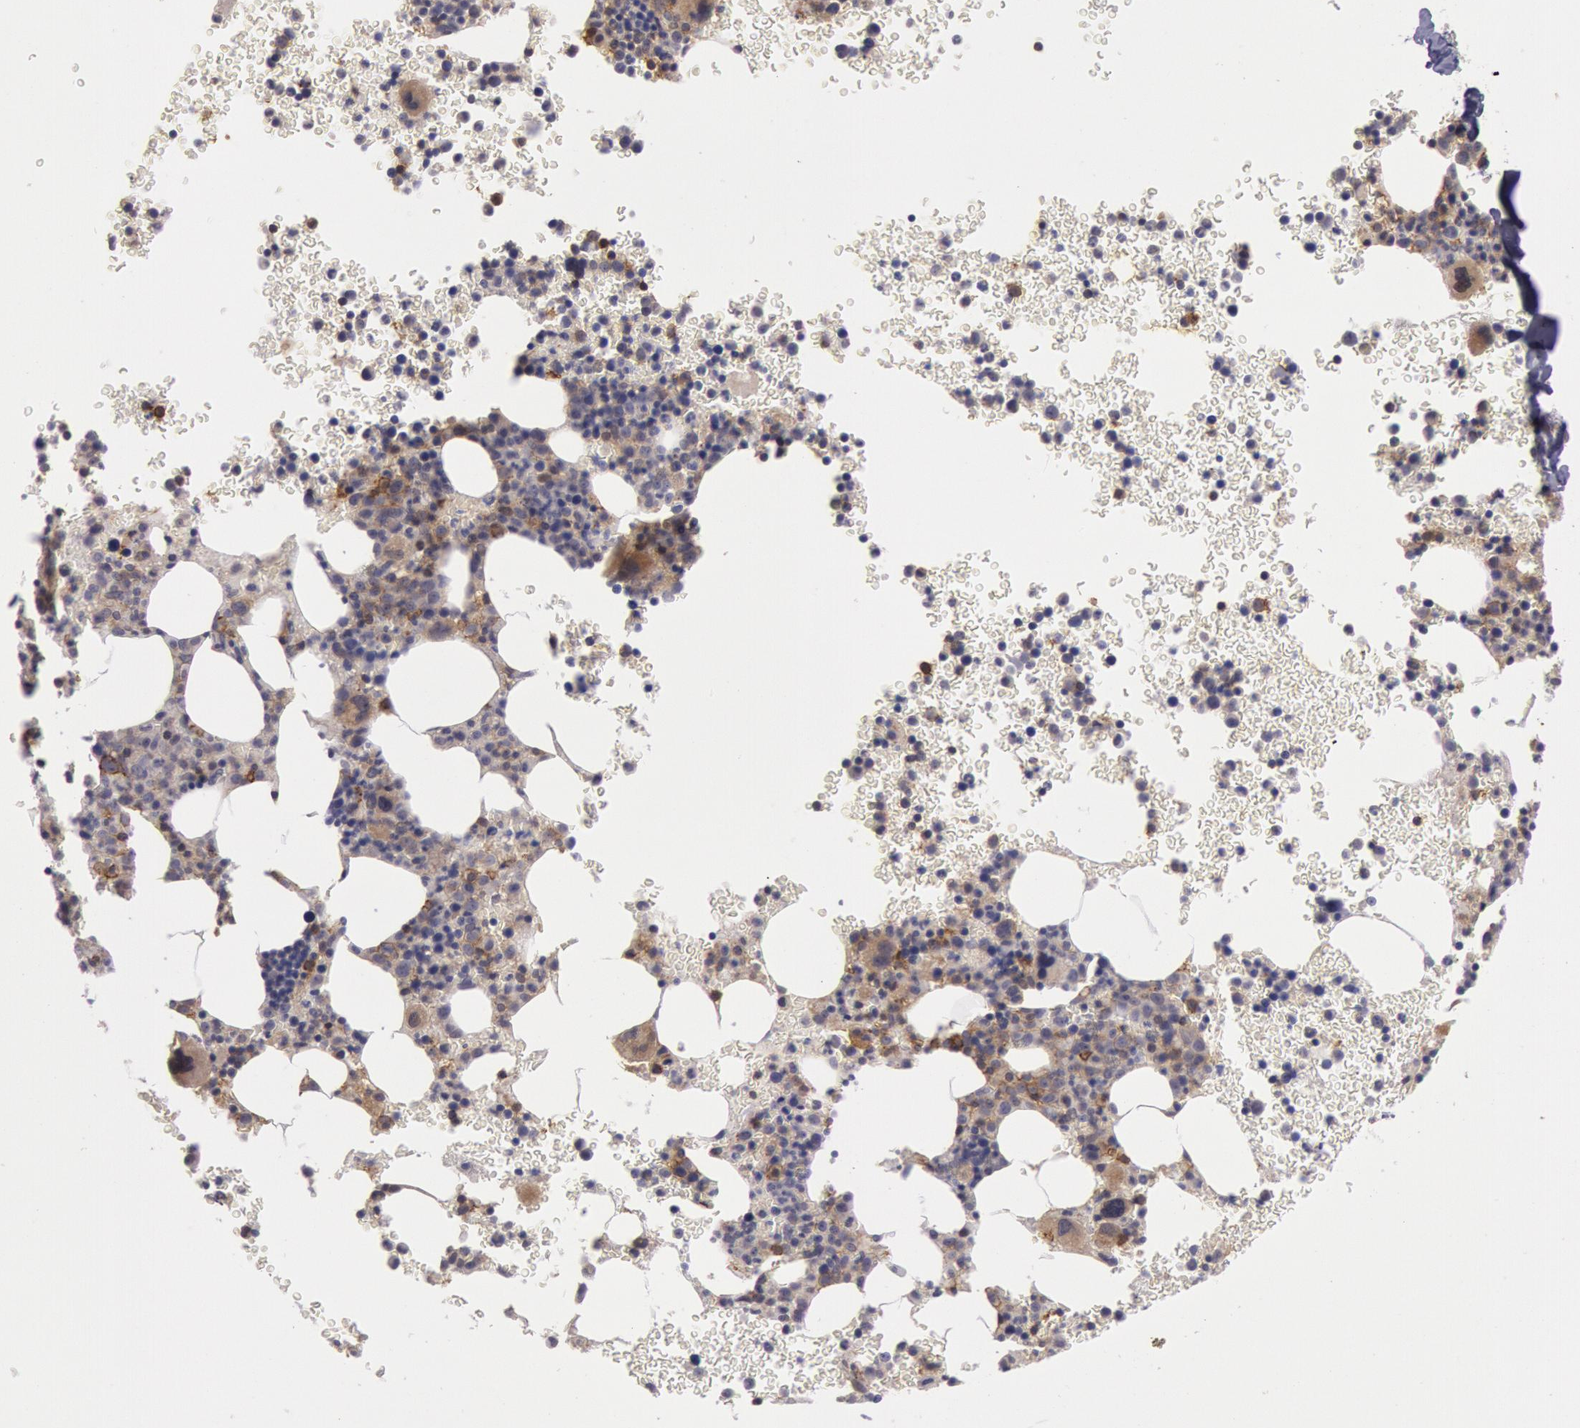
{"staining": {"intensity": "moderate", "quantity": "25%-75%", "location": "cytoplasmic/membranous"}, "tissue": "bone marrow", "cell_type": "Hematopoietic cells", "image_type": "normal", "snomed": [{"axis": "morphology", "description": "Normal tissue, NOS"}, {"axis": "topography", "description": "Bone marrow"}], "caption": "IHC of benign human bone marrow demonstrates medium levels of moderate cytoplasmic/membranous expression in about 25%-75% of hematopoietic cells. The staining is performed using DAB (3,3'-diaminobenzidine) brown chromogen to label protein expression. The nuclei are counter-stained blue using hematoxylin.", "gene": "TRIB2", "patient": {"sex": "male", "age": 69}}